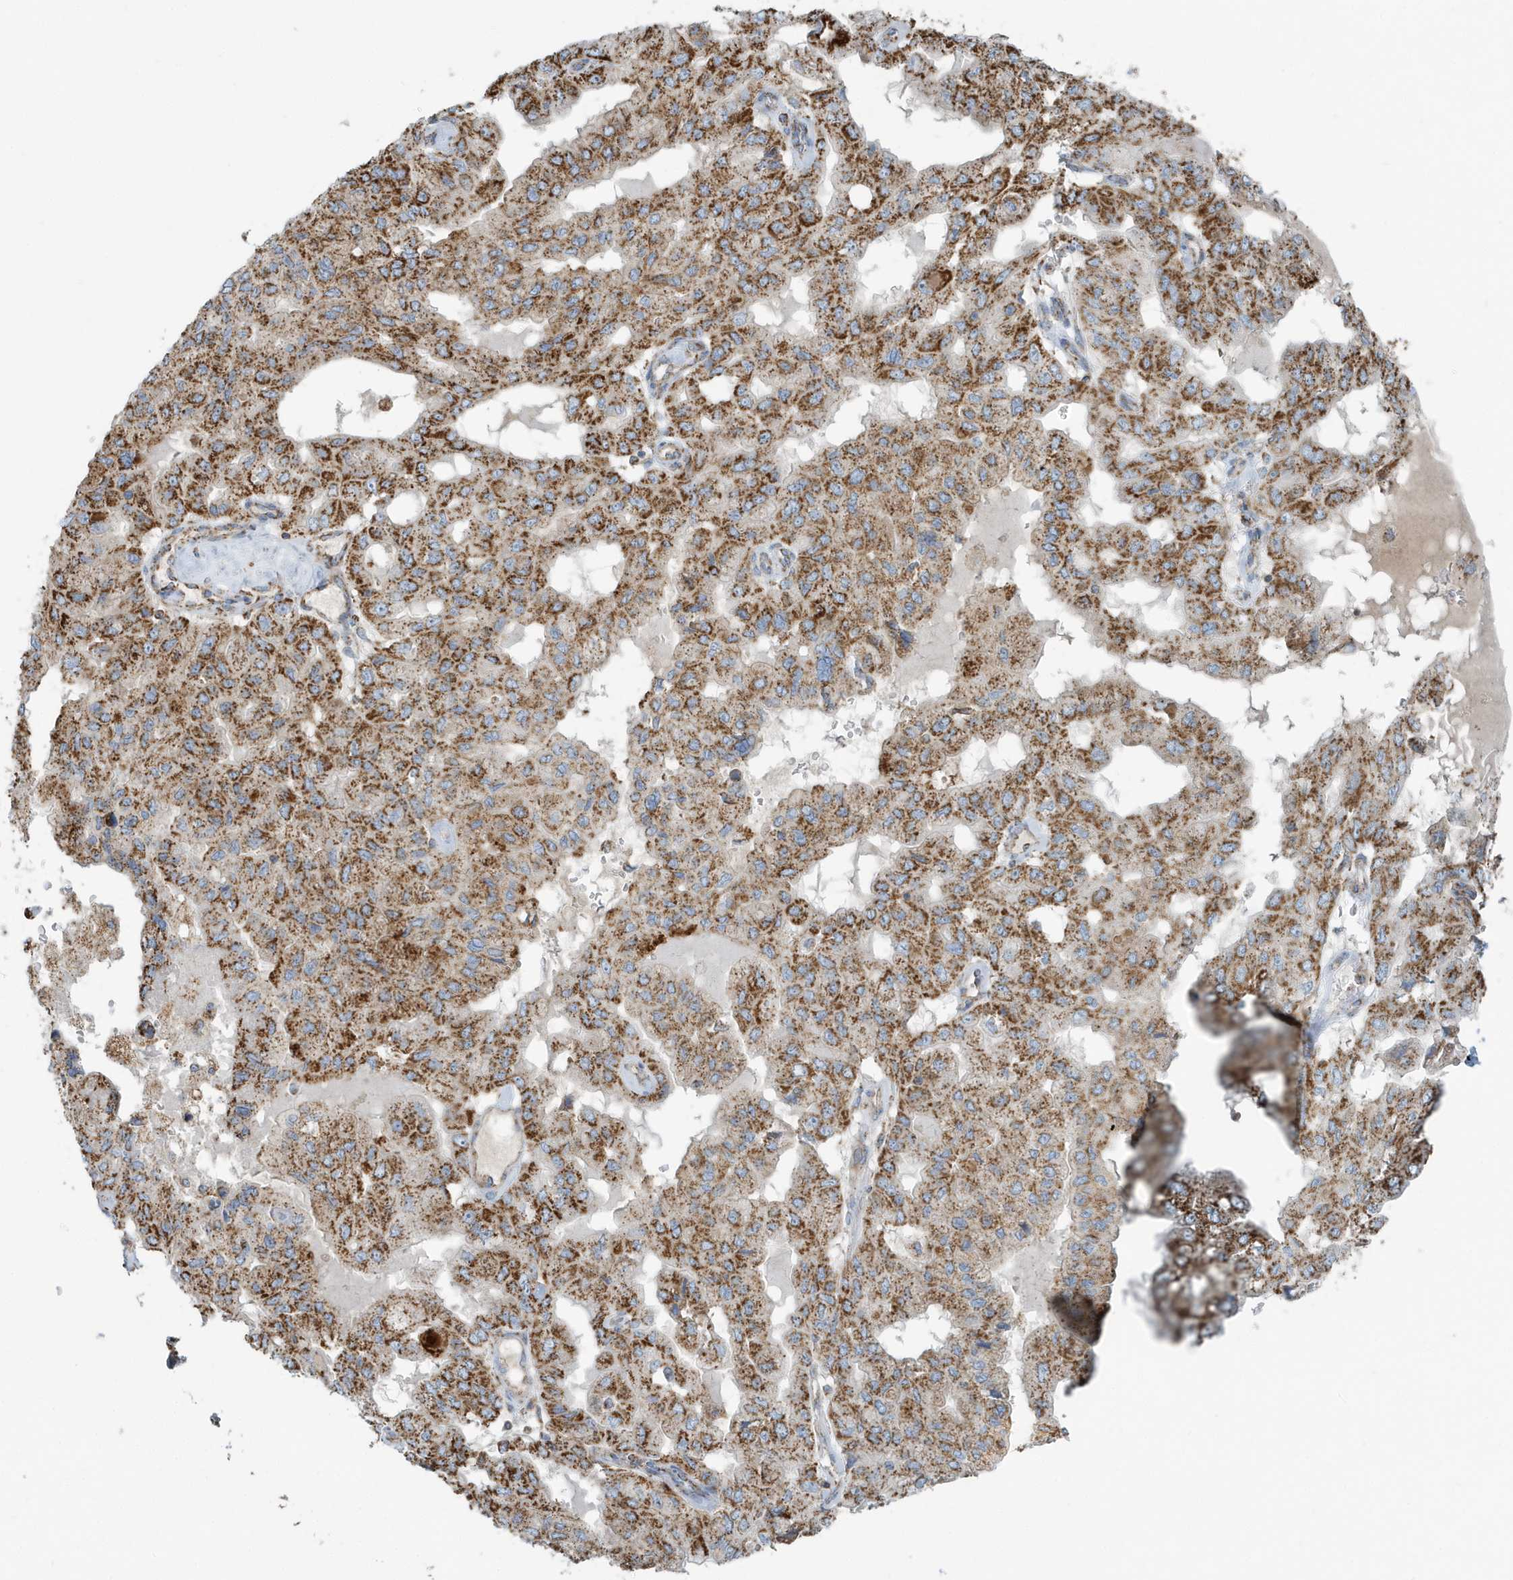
{"staining": {"intensity": "strong", "quantity": ">75%", "location": "cytoplasmic/membranous"}, "tissue": "pancreatic cancer", "cell_type": "Tumor cells", "image_type": "cancer", "snomed": [{"axis": "morphology", "description": "Adenocarcinoma, NOS"}, {"axis": "topography", "description": "Pancreas"}], "caption": "Immunohistochemical staining of human pancreatic adenocarcinoma shows strong cytoplasmic/membranous protein staining in approximately >75% of tumor cells. (Stains: DAB (3,3'-diaminobenzidine) in brown, nuclei in blue, Microscopy: brightfield microscopy at high magnification).", "gene": "RAB11FIP3", "patient": {"sex": "male", "age": 51}}